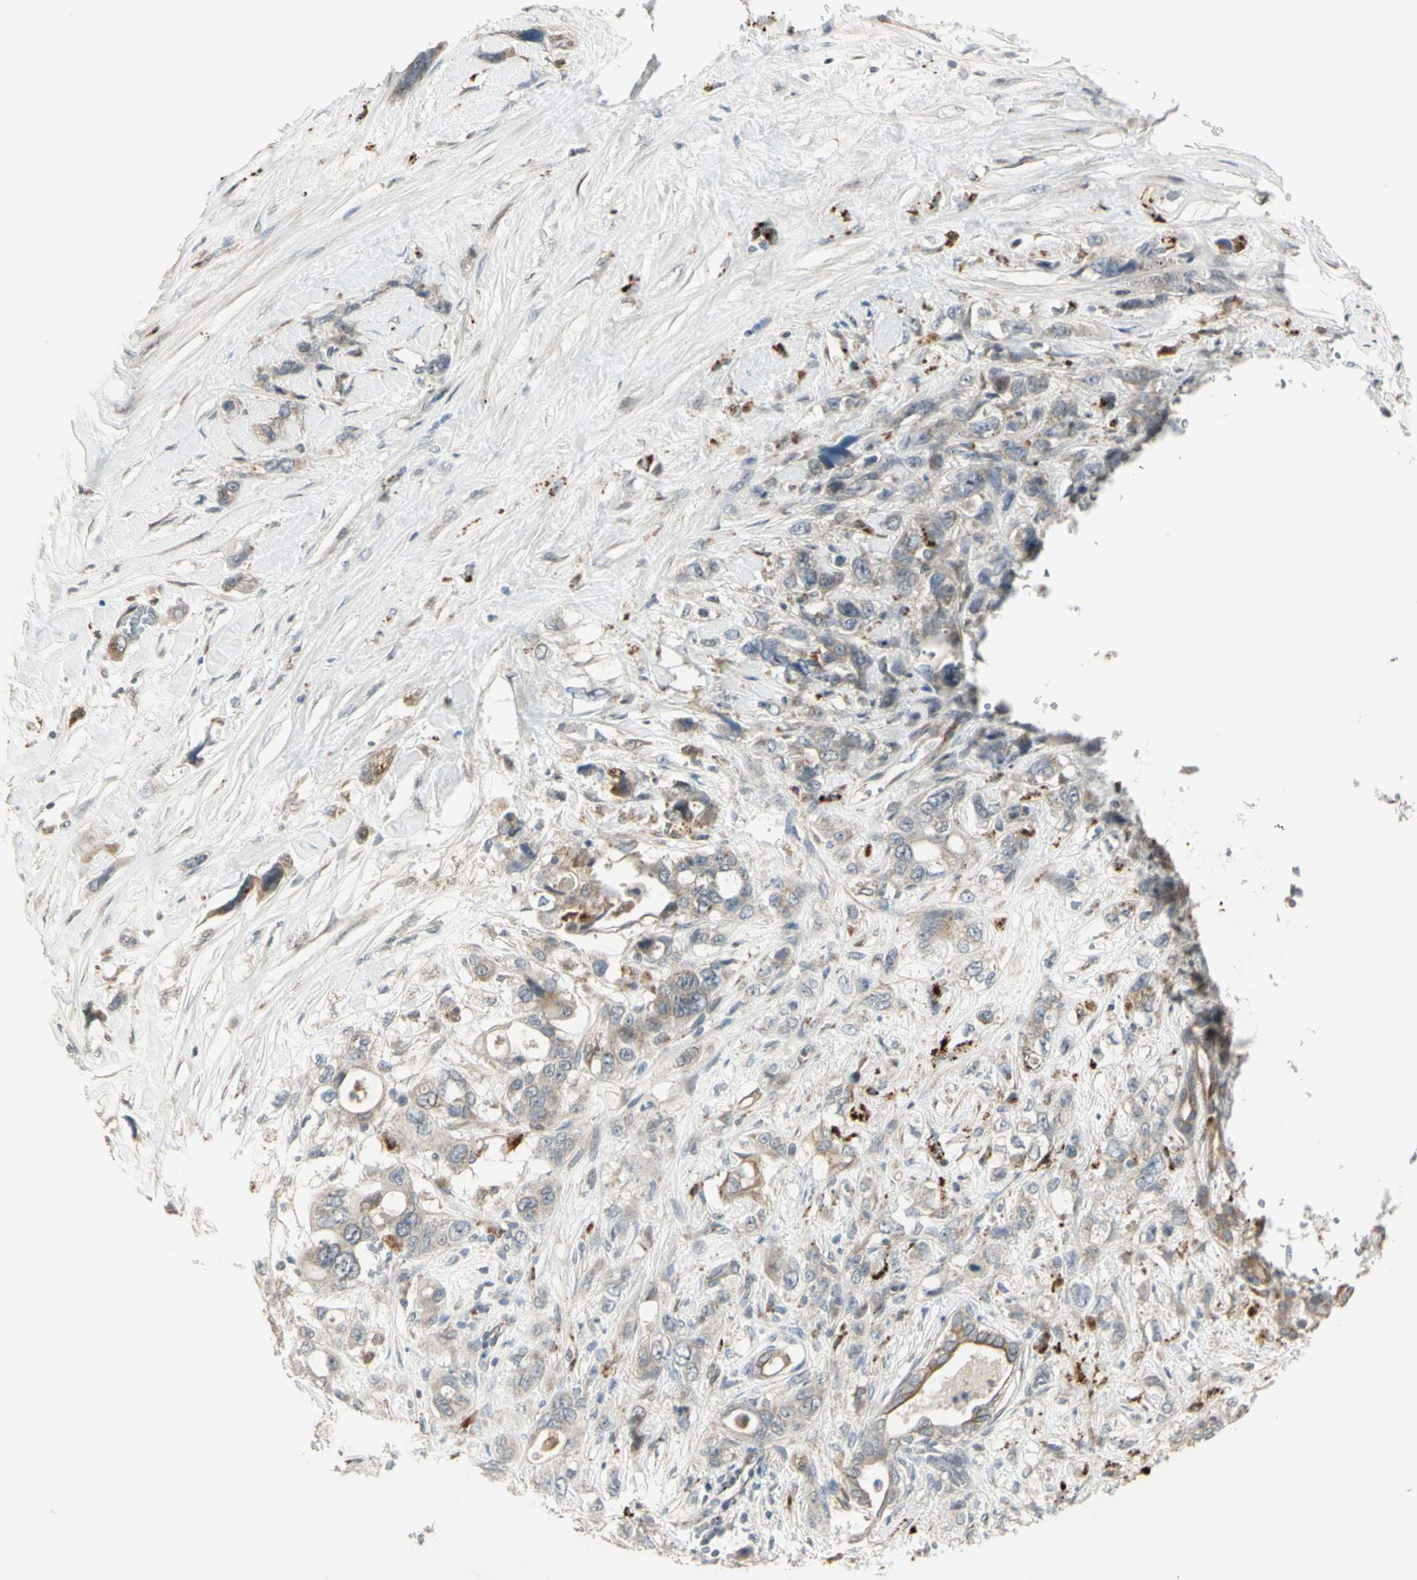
{"staining": {"intensity": "weak", "quantity": "<25%", "location": "cytoplasmic/membranous"}, "tissue": "pancreatic cancer", "cell_type": "Tumor cells", "image_type": "cancer", "snomed": [{"axis": "morphology", "description": "Adenocarcinoma, NOS"}, {"axis": "topography", "description": "Pancreas"}], "caption": "DAB (3,3'-diaminobenzidine) immunohistochemical staining of pancreatic cancer (adenocarcinoma) shows no significant staining in tumor cells. Brightfield microscopy of immunohistochemistry (IHC) stained with DAB (3,3'-diaminobenzidine) (brown) and hematoxylin (blue), captured at high magnification.", "gene": "NDFIP1", "patient": {"sex": "male", "age": 46}}